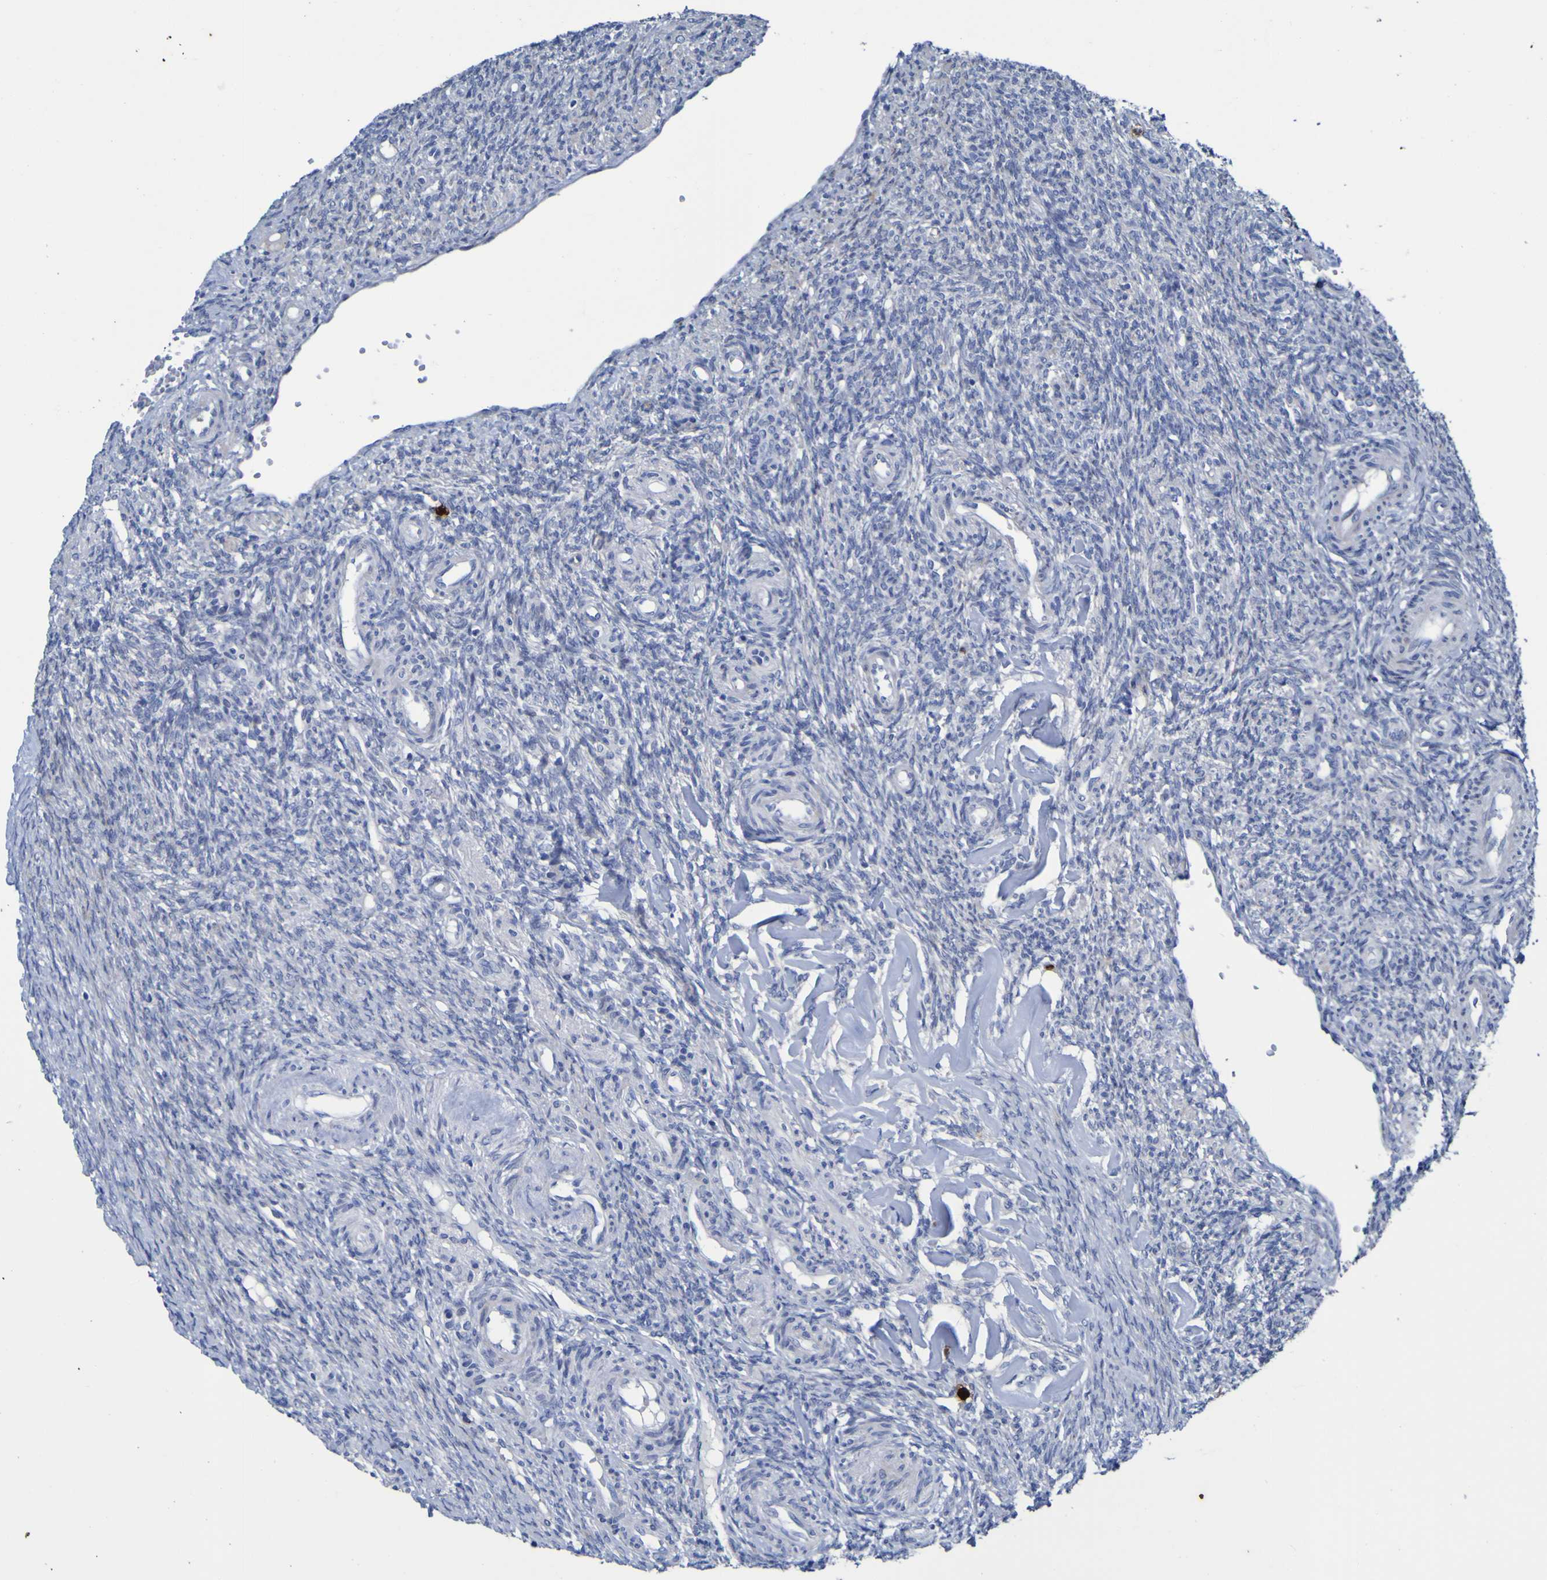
{"staining": {"intensity": "moderate", "quantity": "<25%", "location": "cytoplasmic/membranous"}, "tissue": "ovary", "cell_type": "Ovarian stroma cells", "image_type": "normal", "snomed": [{"axis": "morphology", "description": "Normal tissue, NOS"}, {"axis": "topography", "description": "Ovary"}], "caption": "Unremarkable ovary demonstrates moderate cytoplasmic/membranous staining in about <25% of ovarian stroma cells.", "gene": "C11orf24", "patient": {"sex": "female", "age": 41}}